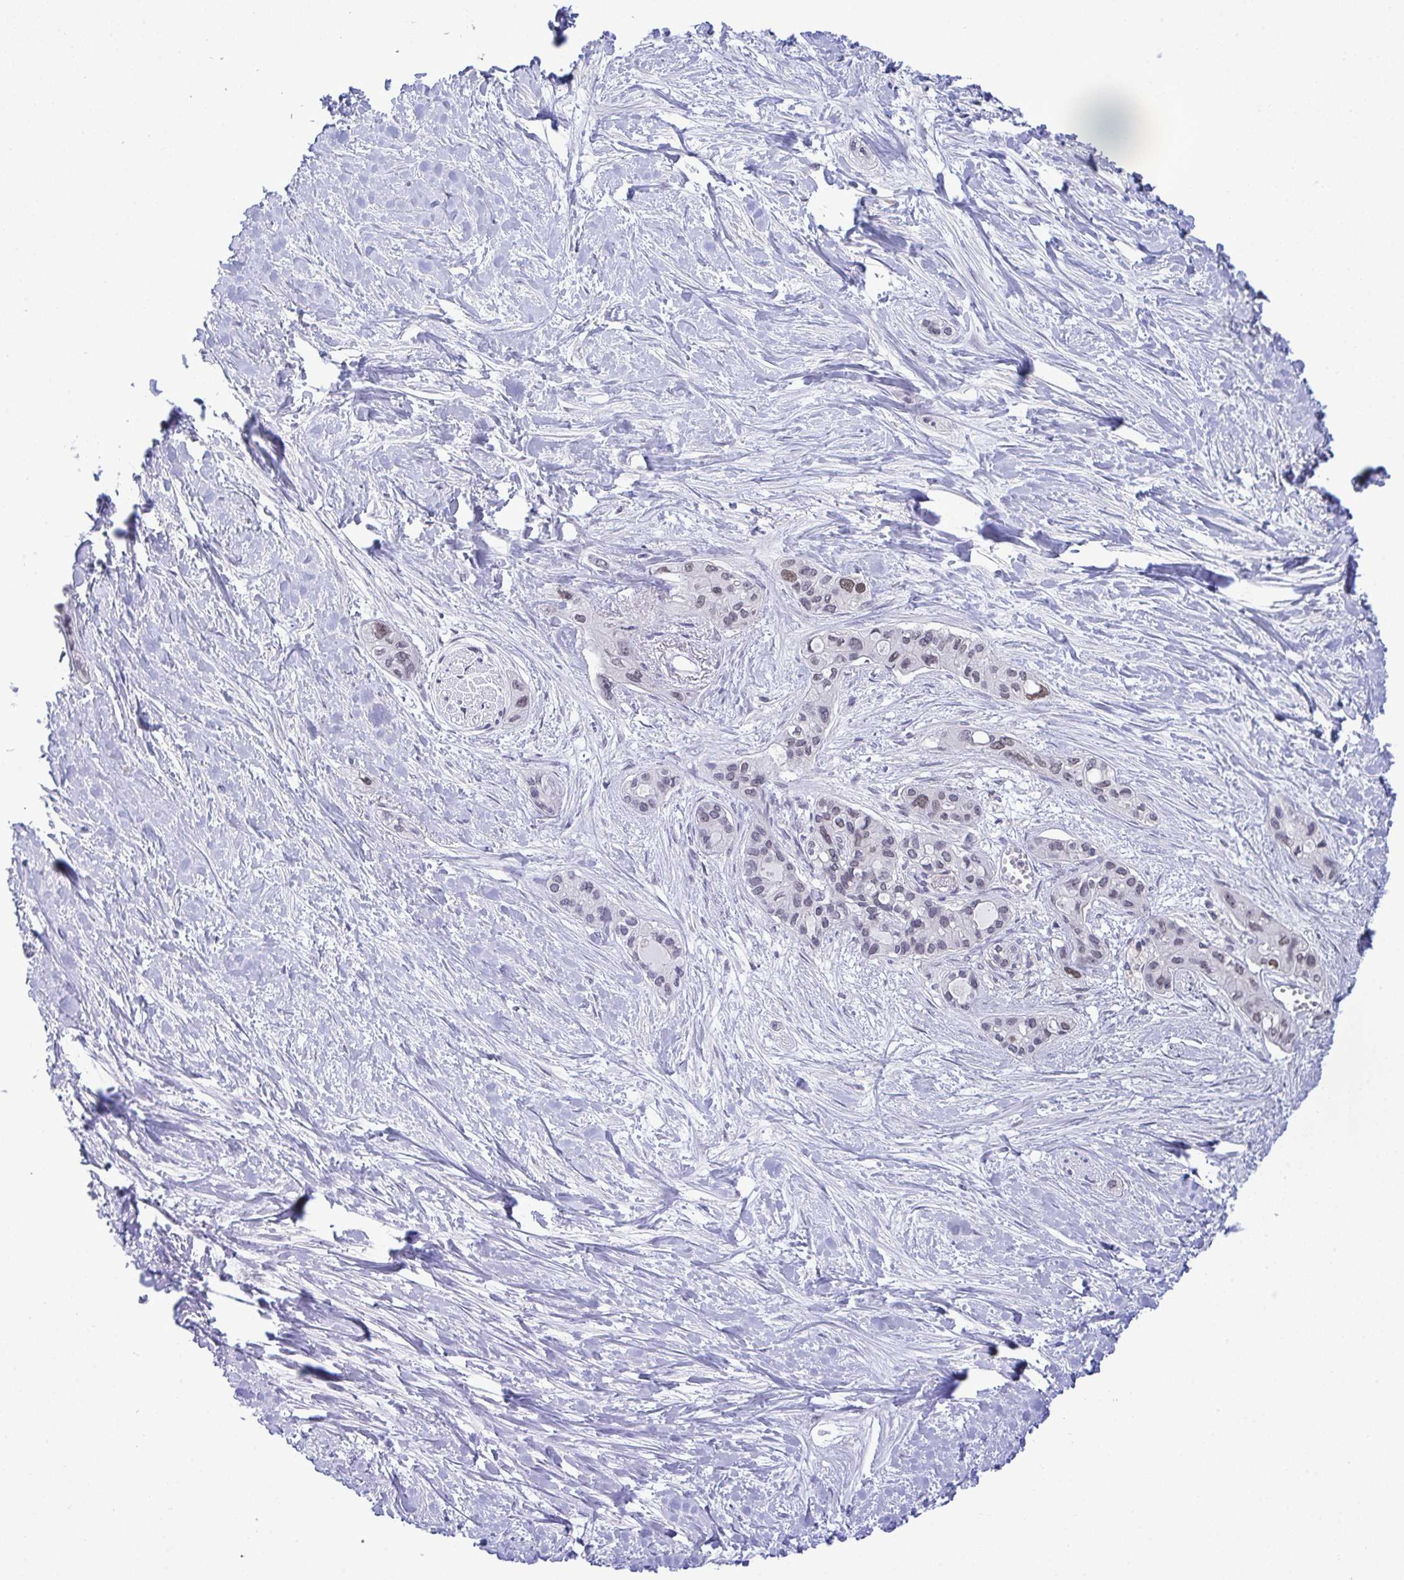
{"staining": {"intensity": "negative", "quantity": "none", "location": "none"}, "tissue": "pancreatic cancer", "cell_type": "Tumor cells", "image_type": "cancer", "snomed": [{"axis": "morphology", "description": "Adenocarcinoma, NOS"}, {"axis": "topography", "description": "Pancreas"}], "caption": "Pancreatic adenocarcinoma was stained to show a protein in brown. There is no significant positivity in tumor cells.", "gene": "RFC4", "patient": {"sex": "female", "age": 50}}